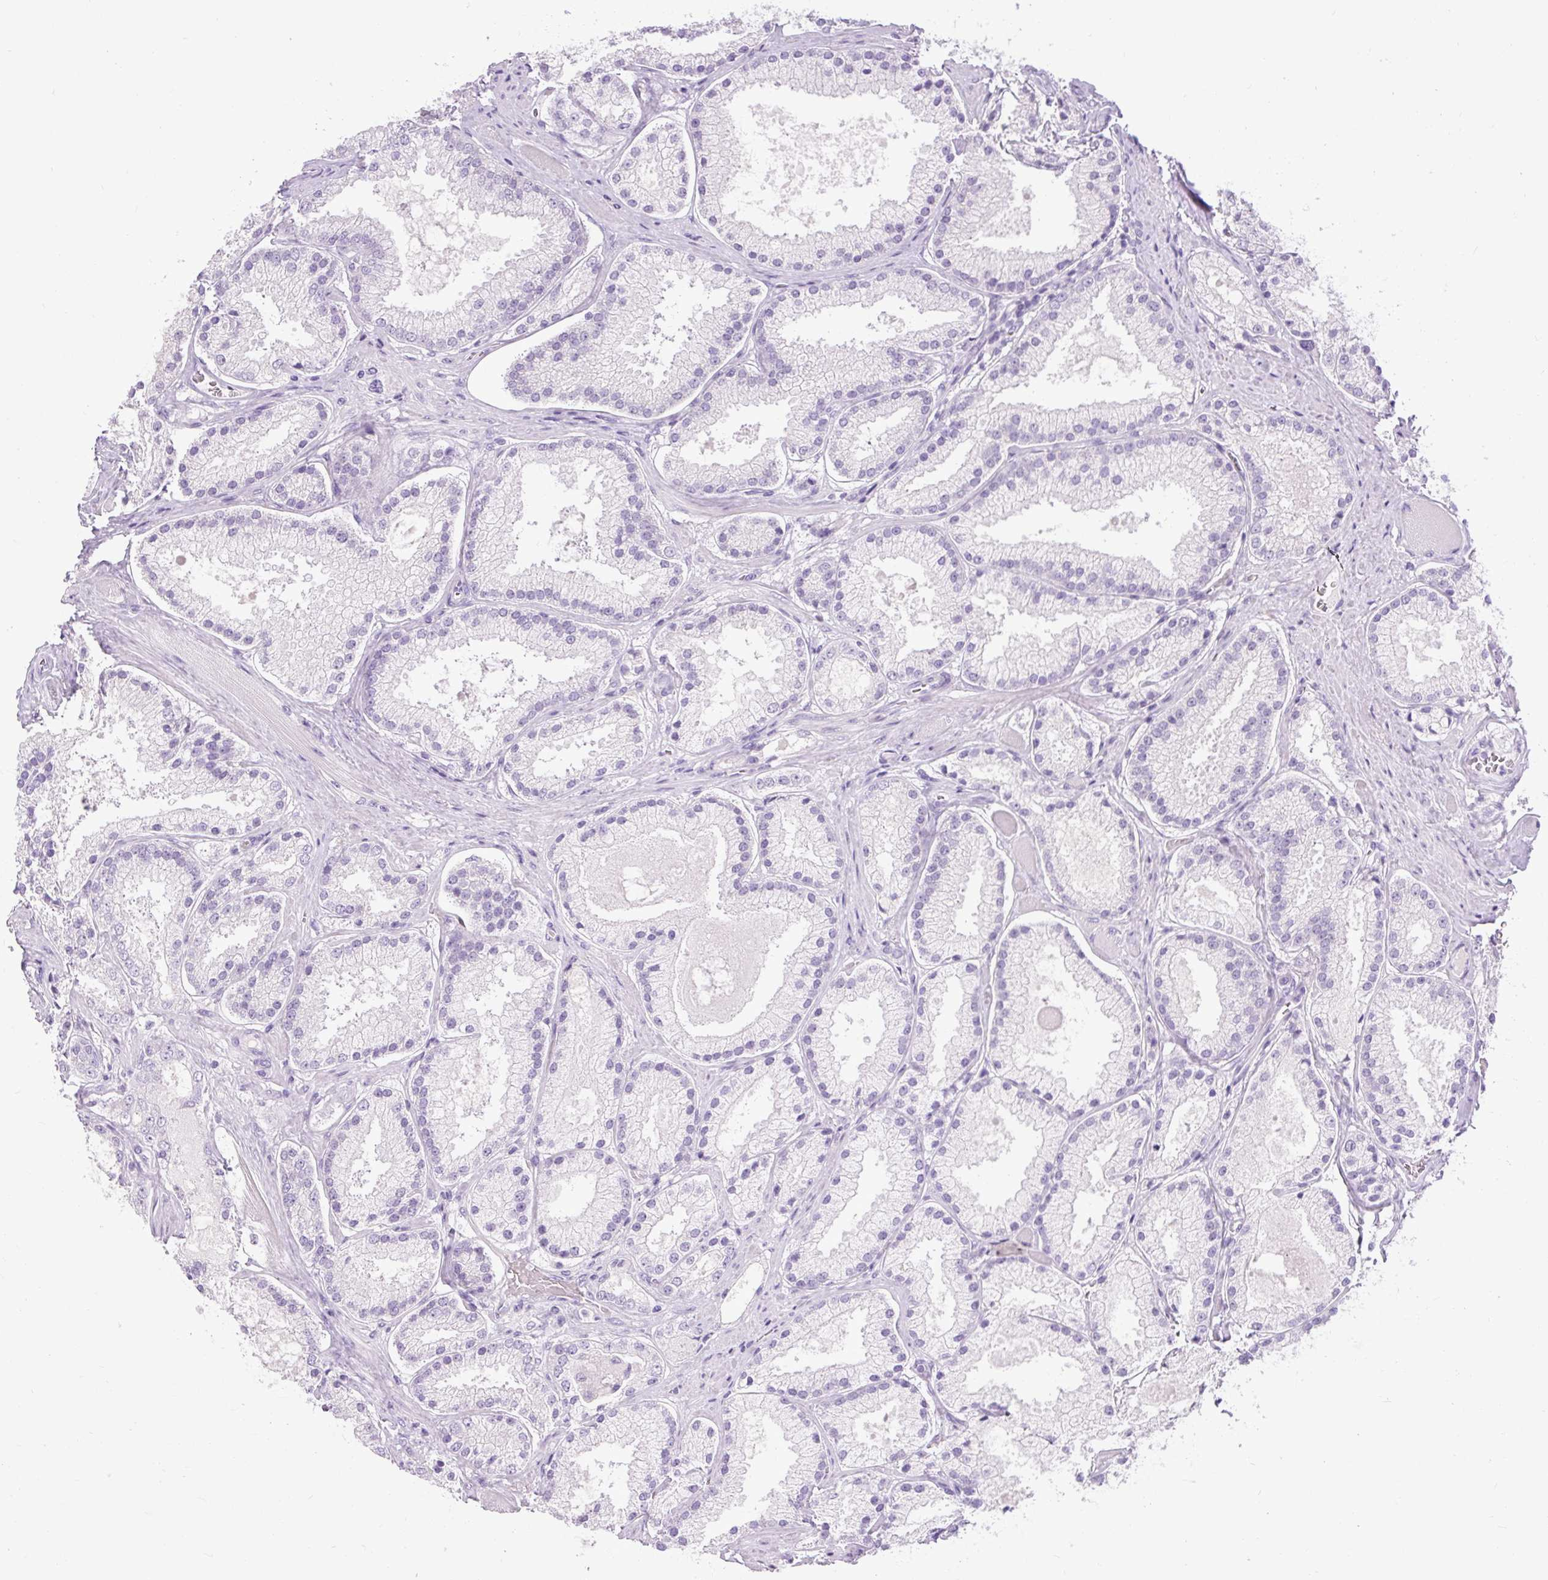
{"staining": {"intensity": "negative", "quantity": "none", "location": "none"}, "tissue": "prostate cancer", "cell_type": "Tumor cells", "image_type": "cancer", "snomed": [{"axis": "morphology", "description": "Adenocarcinoma, High grade"}, {"axis": "topography", "description": "Prostate"}], "caption": "Tumor cells show no significant positivity in adenocarcinoma (high-grade) (prostate).", "gene": "FABP7", "patient": {"sex": "male", "age": 68}}